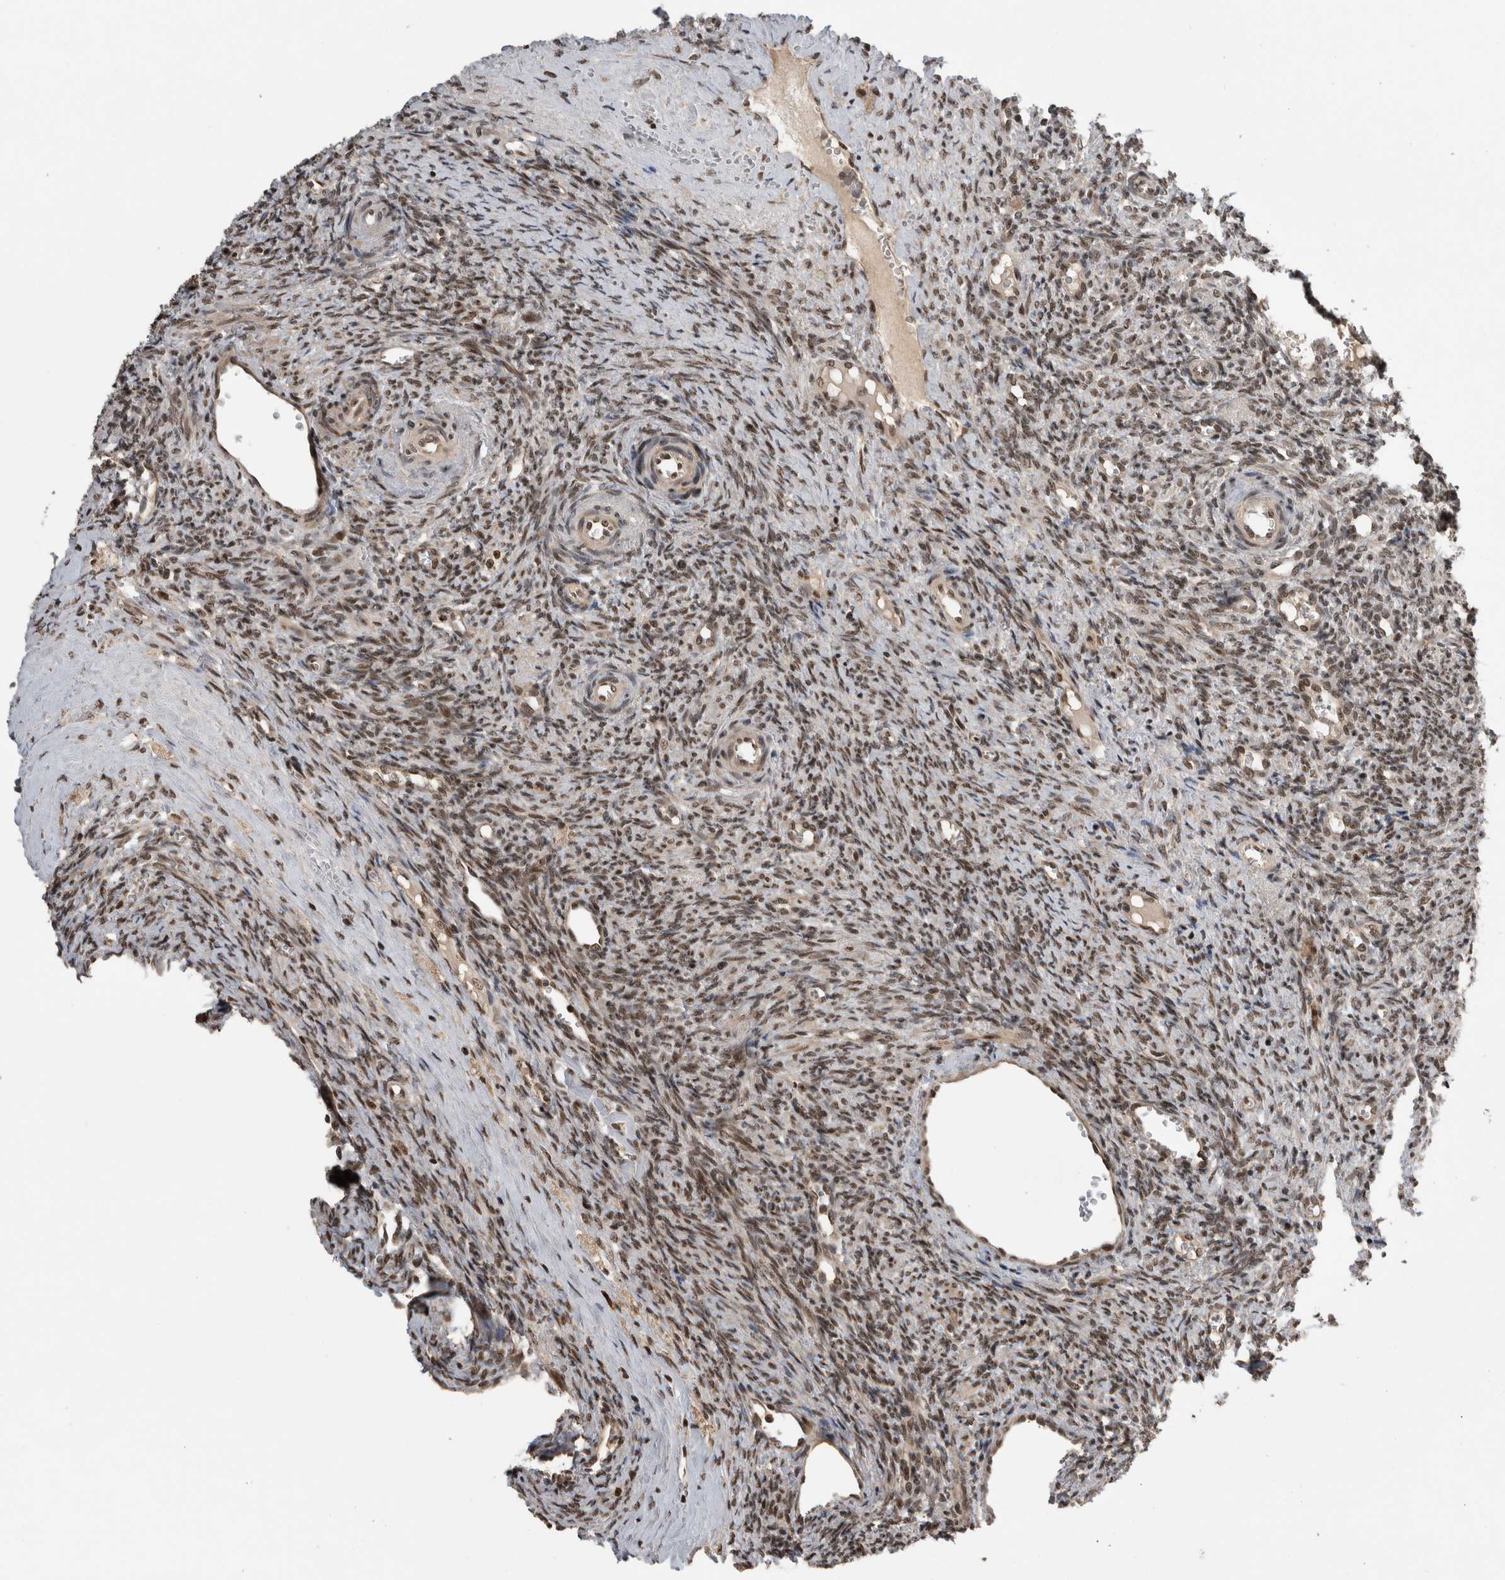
{"staining": {"intensity": "moderate", "quantity": "25%-75%", "location": "nuclear"}, "tissue": "ovary", "cell_type": "Ovarian stroma cells", "image_type": "normal", "snomed": [{"axis": "morphology", "description": "Normal tissue, NOS"}, {"axis": "topography", "description": "Ovary"}], "caption": "Immunohistochemical staining of benign ovary shows 25%-75% levels of moderate nuclear protein expression in approximately 25%-75% of ovarian stroma cells. Nuclei are stained in blue.", "gene": "CPSF2", "patient": {"sex": "female", "age": 41}}